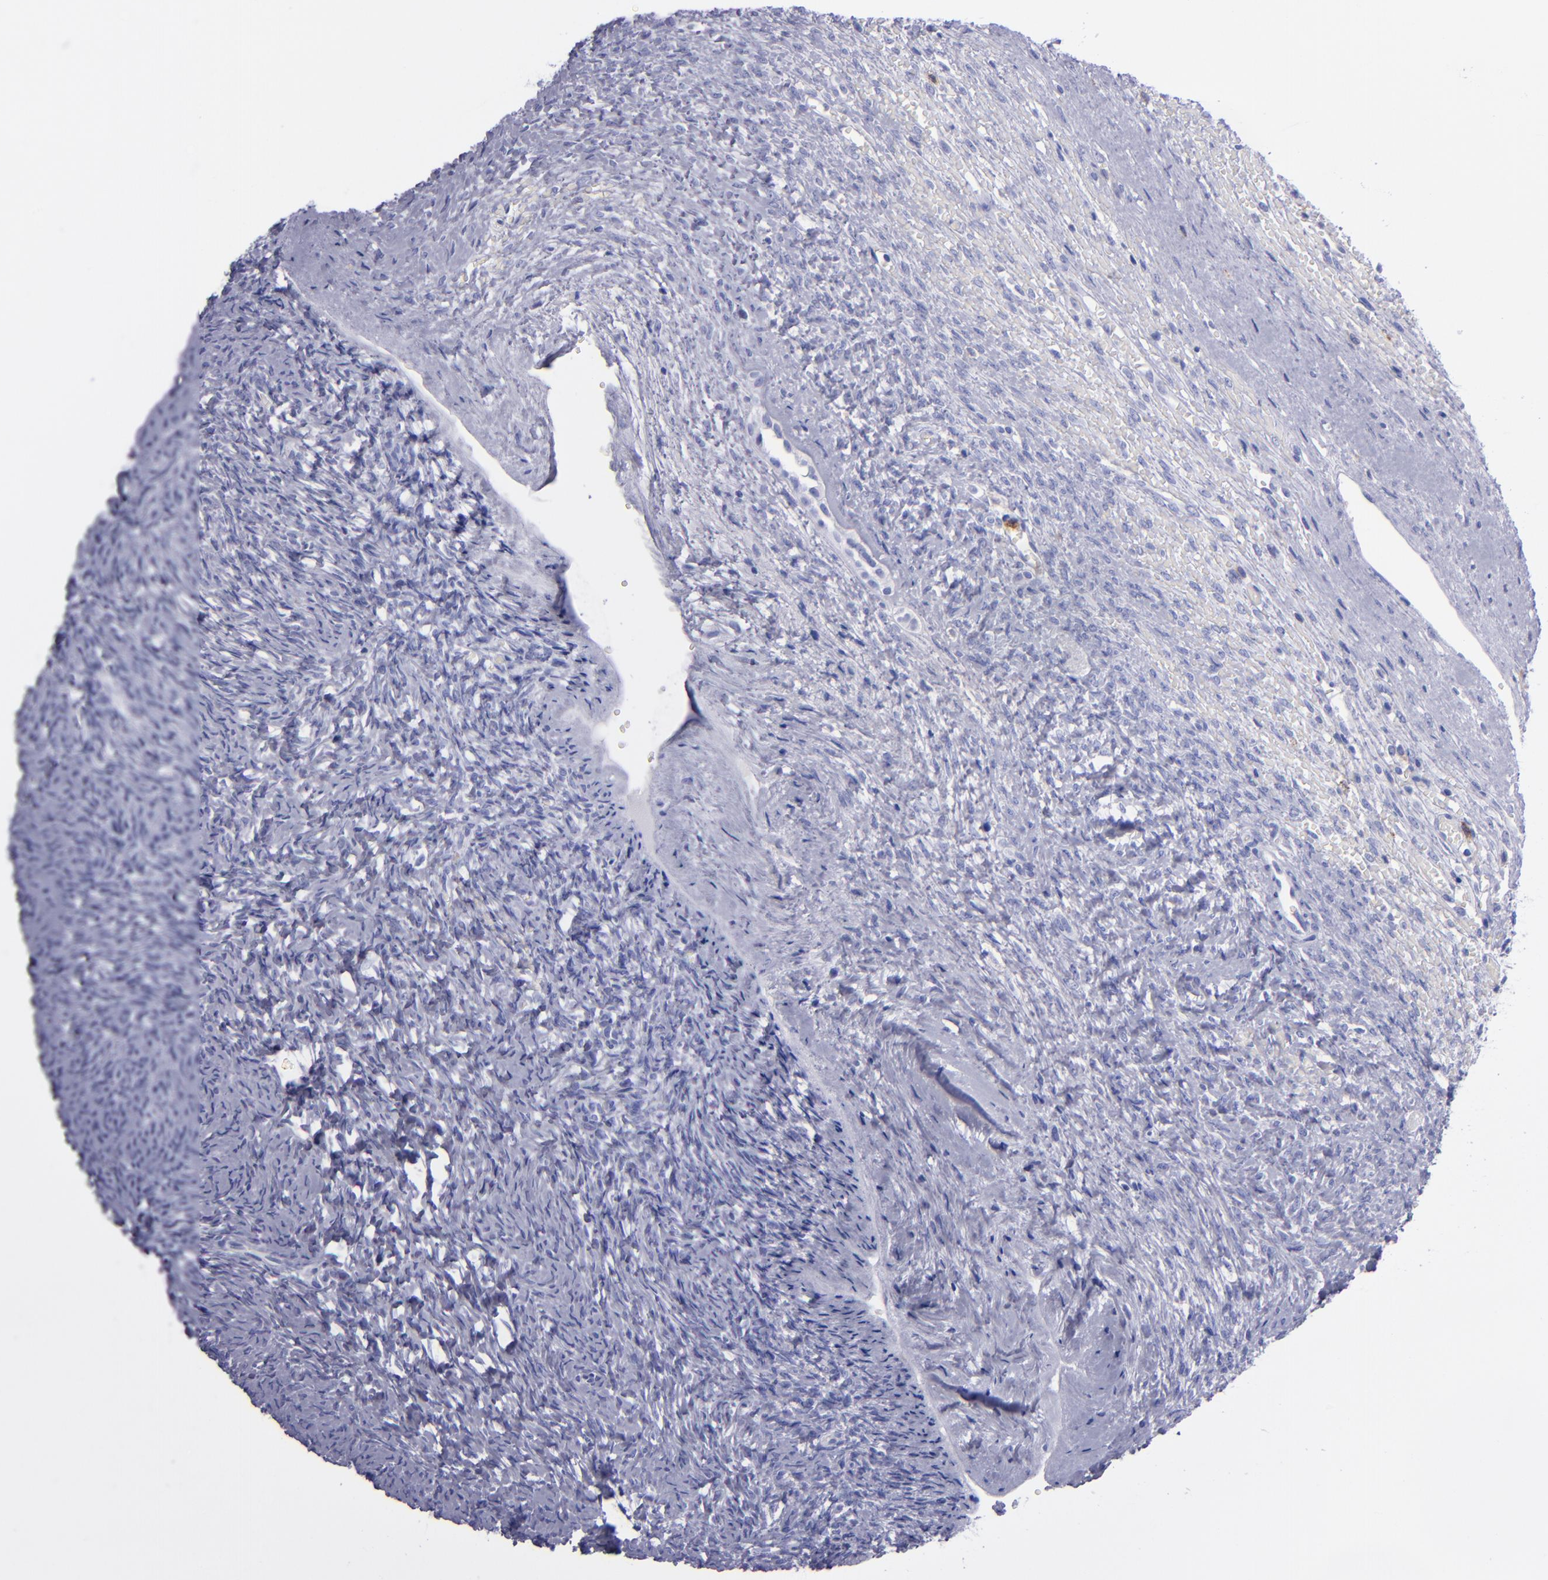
{"staining": {"intensity": "negative", "quantity": "none", "location": "none"}, "tissue": "ovary", "cell_type": "Ovarian stroma cells", "image_type": "normal", "snomed": [{"axis": "morphology", "description": "Normal tissue, NOS"}, {"axis": "topography", "description": "Ovary"}], "caption": "This image is of benign ovary stained with immunohistochemistry to label a protein in brown with the nuclei are counter-stained blue. There is no positivity in ovarian stroma cells.", "gene": "CR1", "patient": {"sex": "female", "age": 56}}